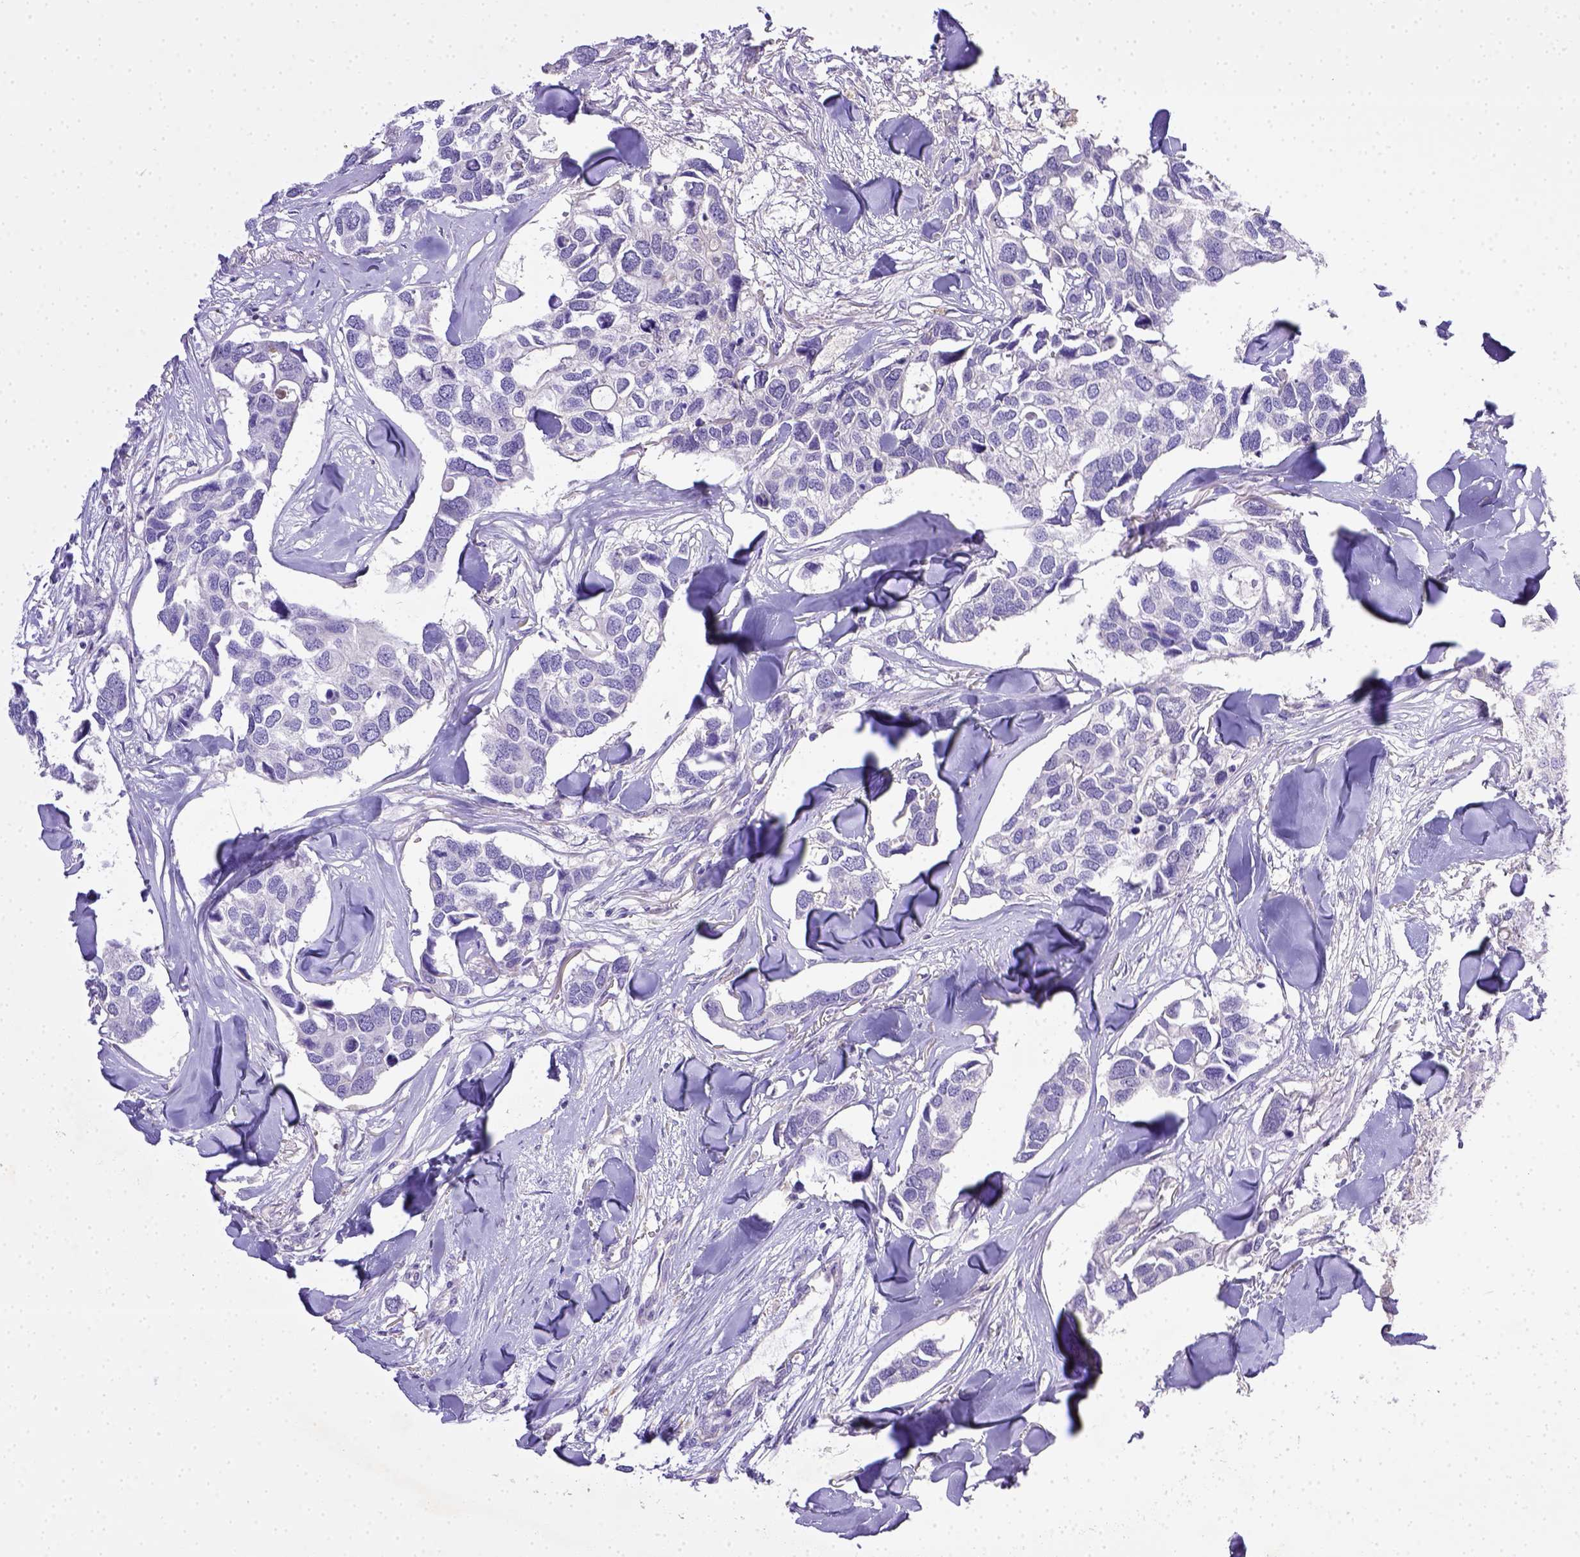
{"staining": {"intensity": "negative", "quantity": "none", "location": "none"}, "tissue": "breast cancer", "cell_type": "Tumor cells", "image_type": "cancer", "snomed": [{"axis": "morphology", "description": "Duct carcinoma"}, {"axis": "topography", "description": "Breast"}], "caption": "The immunohistochemistry image has no significant staining in tumor cells of breast cancer tissue.", "gene": "CD40", "patient": {"sex": "female", "age": 83}}